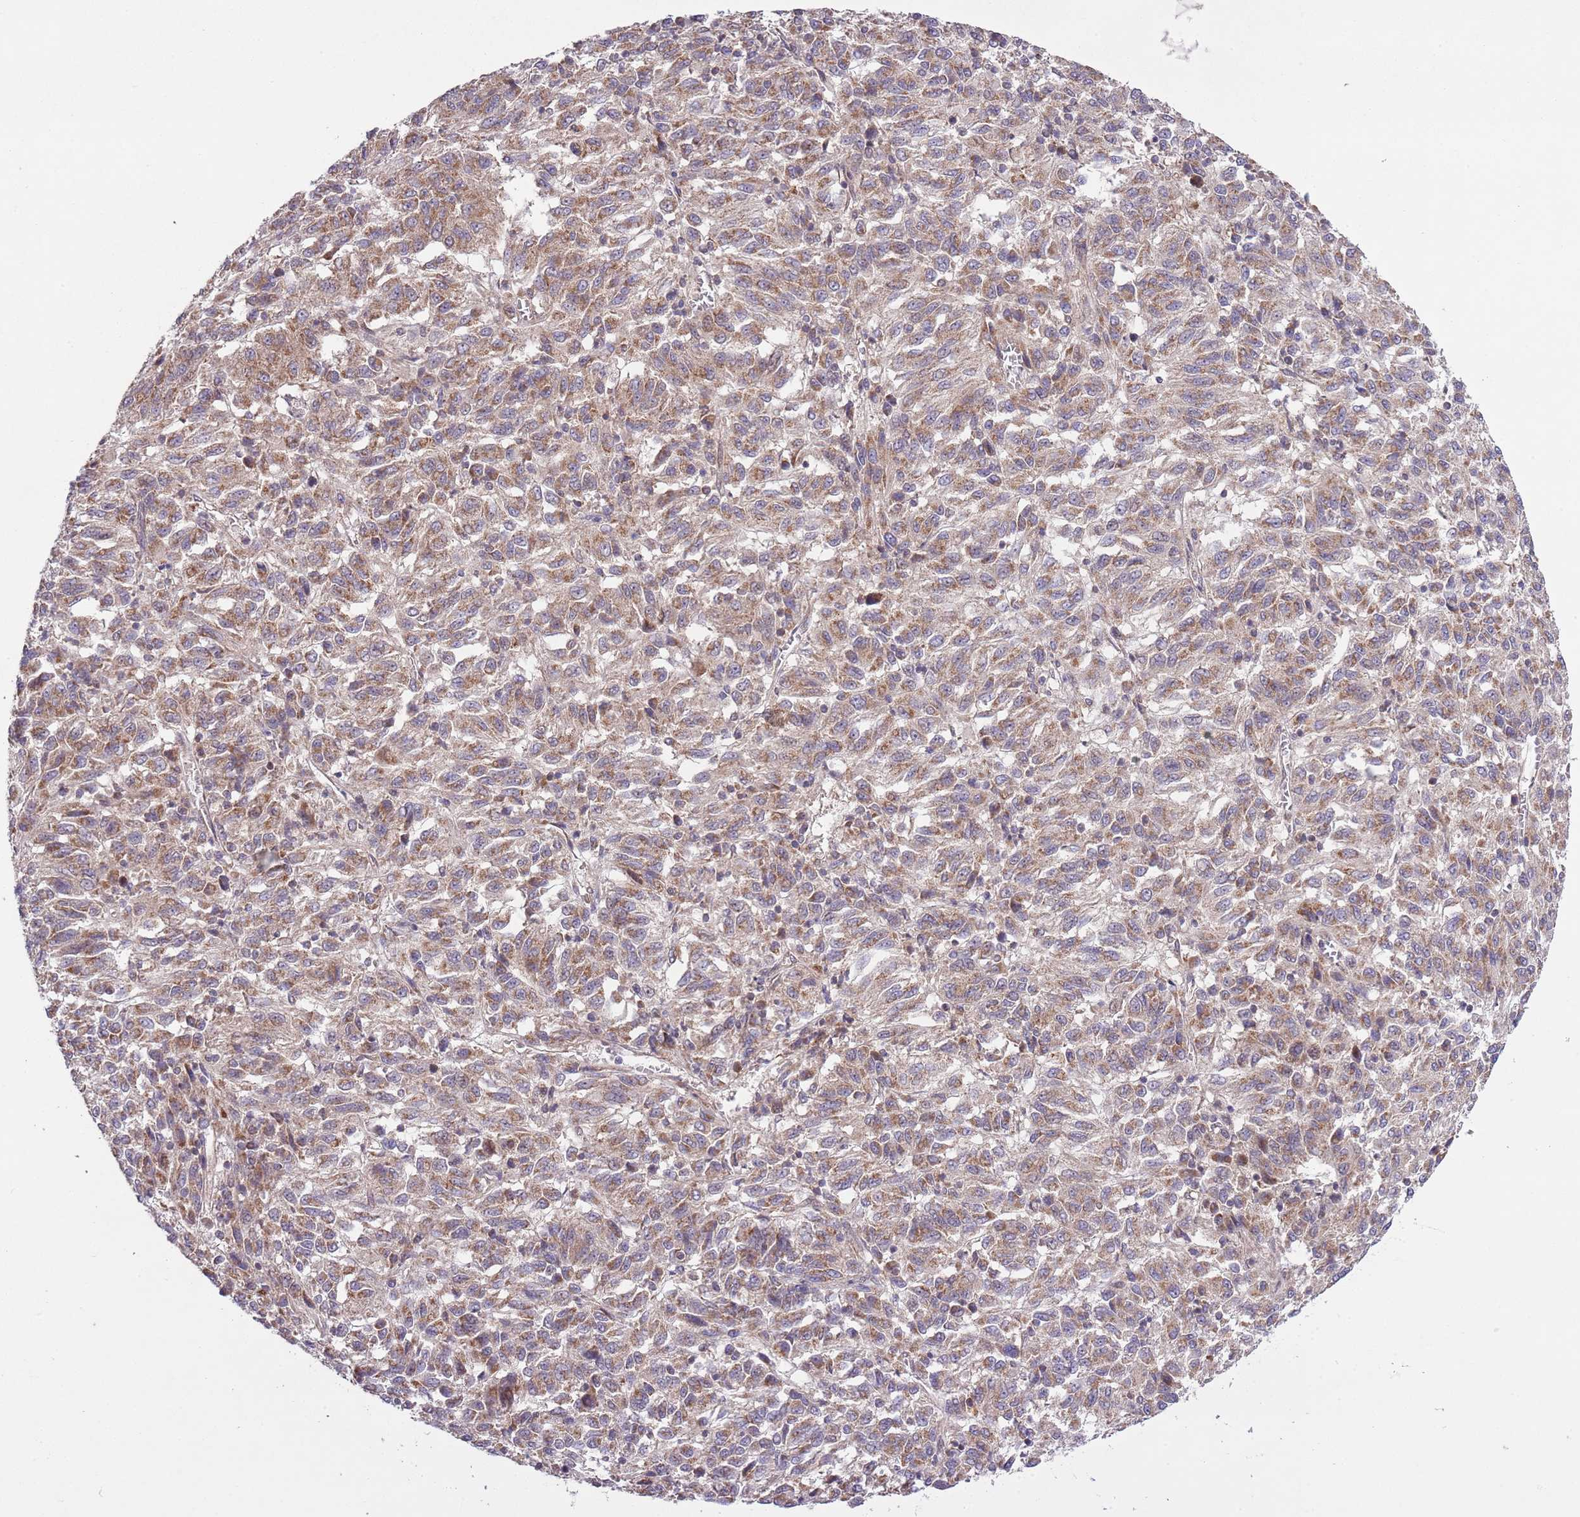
{"staining": {"intensity": "moderate", "quantity": ">75%", "location": "cytoplasmic/membranous"}, "tissue": "melanoma", "cell_type": "Tumor cells", "image_type": "cancer", "snomed": [{"axis": "morphology", "description": "Malignant melanoma, Metastatic site"}, {"axis": "topography", "description": "Lung"}], "caption": "Protein expression by IHC displays moderate cytoplasmic/membranous staining in approximately >75% of tumor cells in malignant melanoma (metastatic site). The staining is performed using DAB brown chromogen to label protein expression. The nuclei are counter-stained blue using hematoxylin.", "gene": "MFNG", "patient": {"sex": "male", "age": 64}}